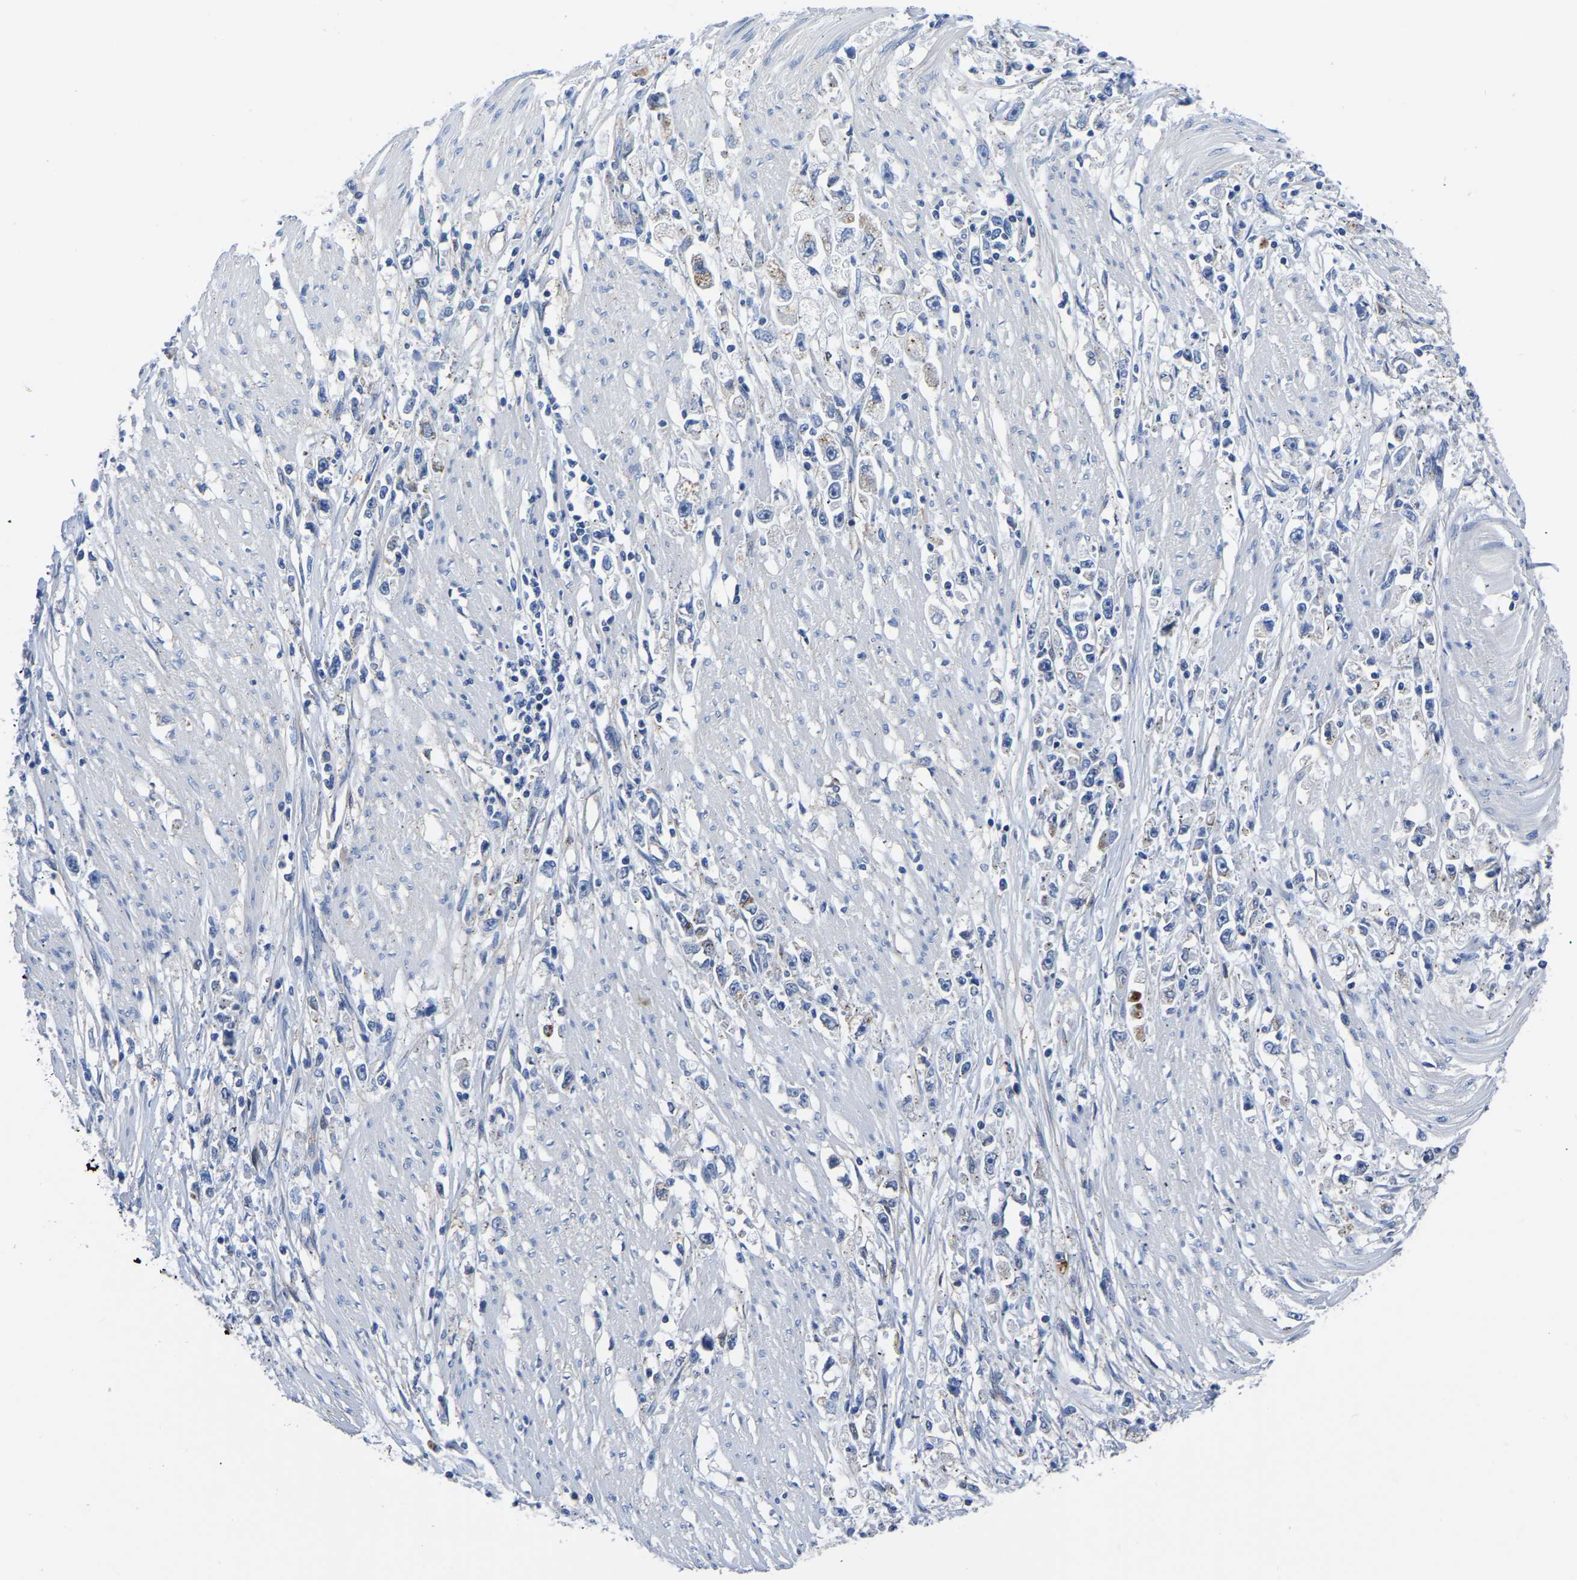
{"staining": {"intensity": "weak", "quantity": "<25%", "location": "cytoplasmic/membranous"}, "tissue": "stomach cancer", "cell_type": "Tumor cells", "image_type": "cancer", "snomed": [{"axis": "morphology", "description": "Adenocarcinoma, NOS"}, {"axis": "topography", "description": "Stomach"}], "caption": "A high-resolution micrograph shows immunohistochemistry staining of stomach cancer, which displays no significant staining in tumor cells. (DAB (3,3'-diaminobenzidine) IHC with hematoxylin counter stain).", "gene": "TFG", "patient": {"sex": "female", "age": 59}}